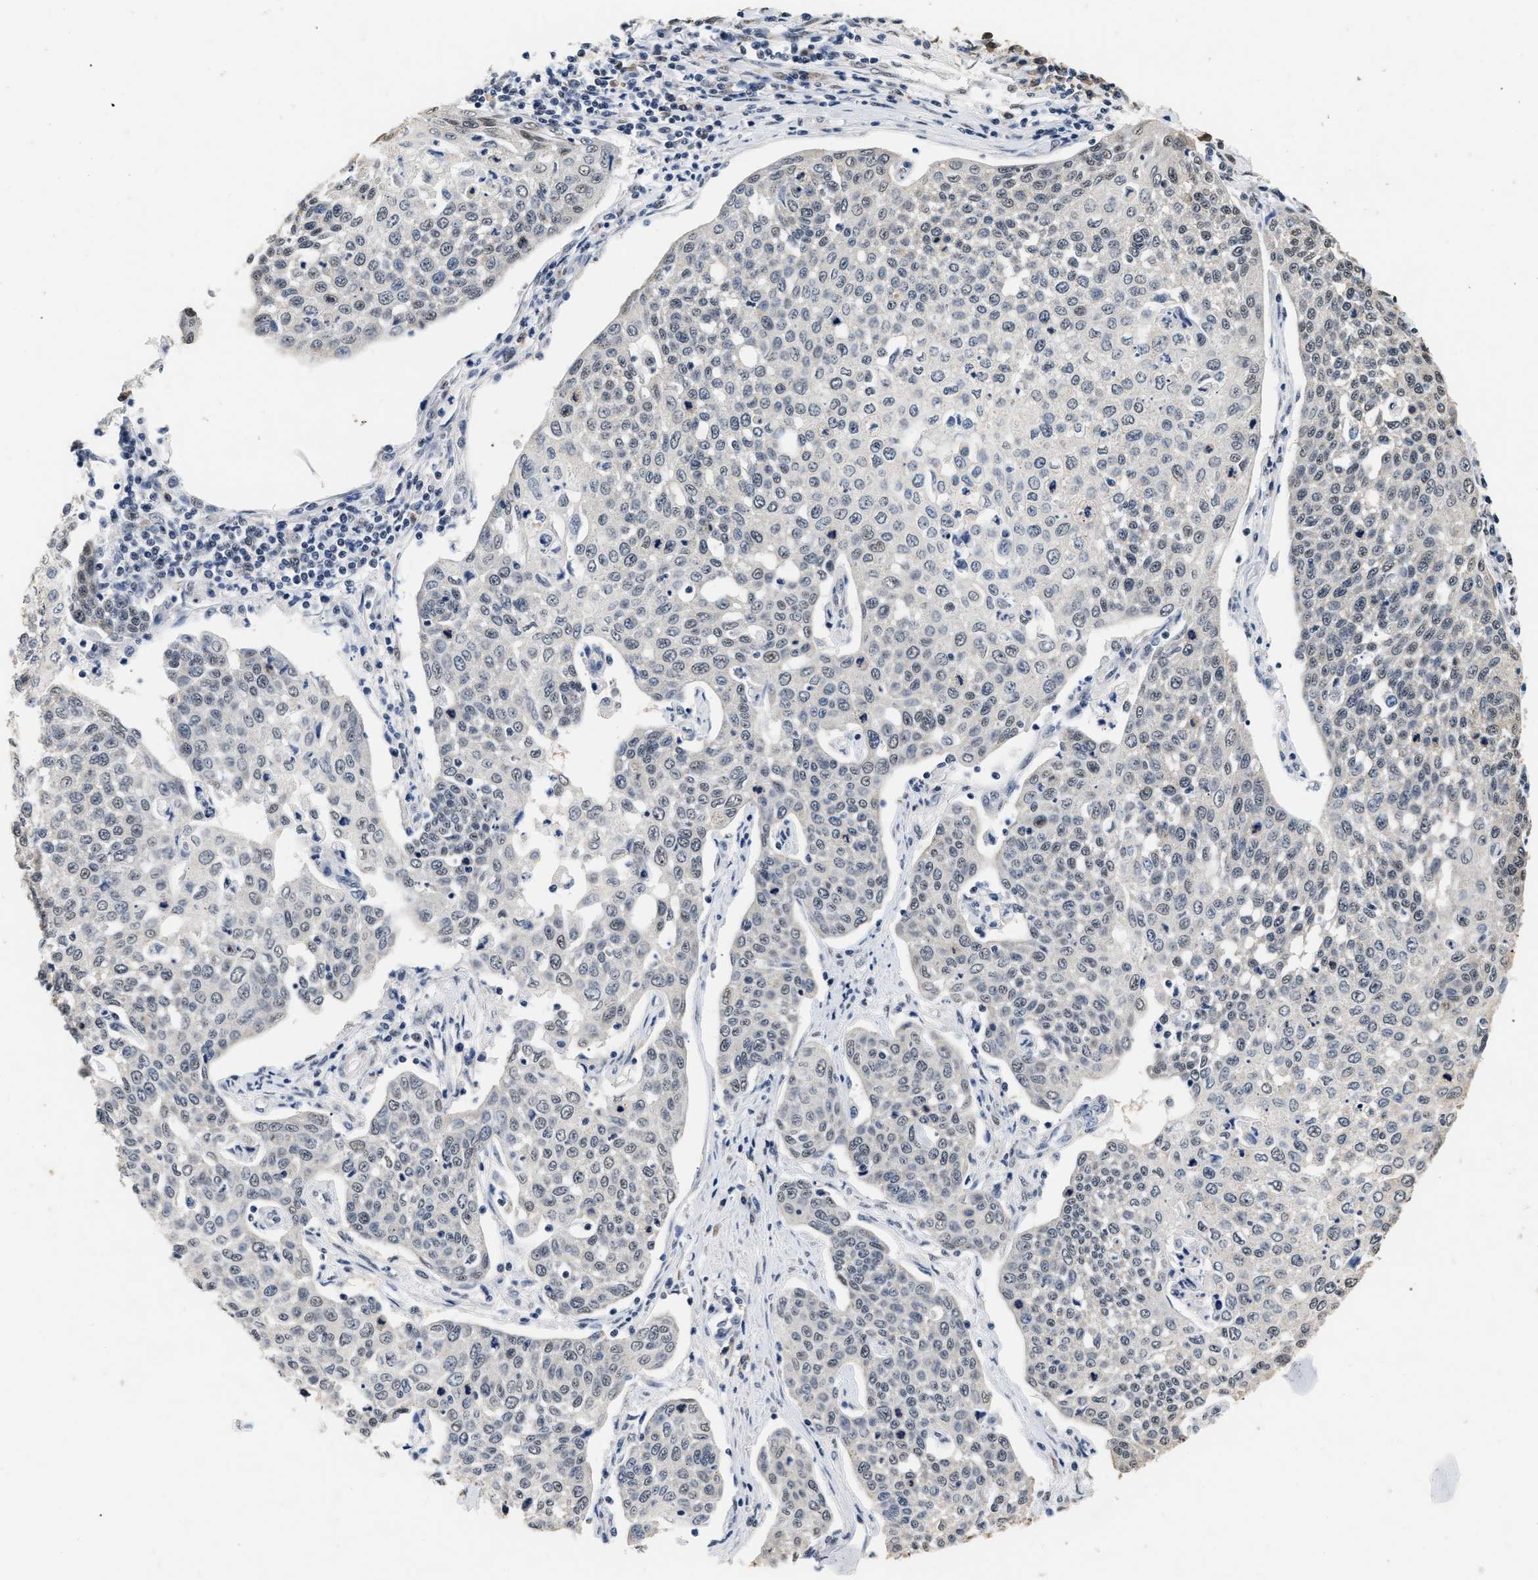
{"staining": {"intensity": "negative", "quantity": "none", "location": "none"}, "tissue": "cervical cancer", "cell_type": "Tumor cells", "image_type": "cancer", "snomed": [{"axis": "morphology", "description": "Squamous cell carcinoma, NOS"}, {"axis": "topography", "description": "Cervix"}], "caption": "High magnification brightfield microscopy of cervical cancer stained with DAB (3,3'-diaminobenzidine) (brown) and counterstained with hematoxylin (blue): tumor cells show no significant expression. Nuclei are stained in blue.", "gene": "THOC1", "patient": {"sex": "female", "age": 34}}